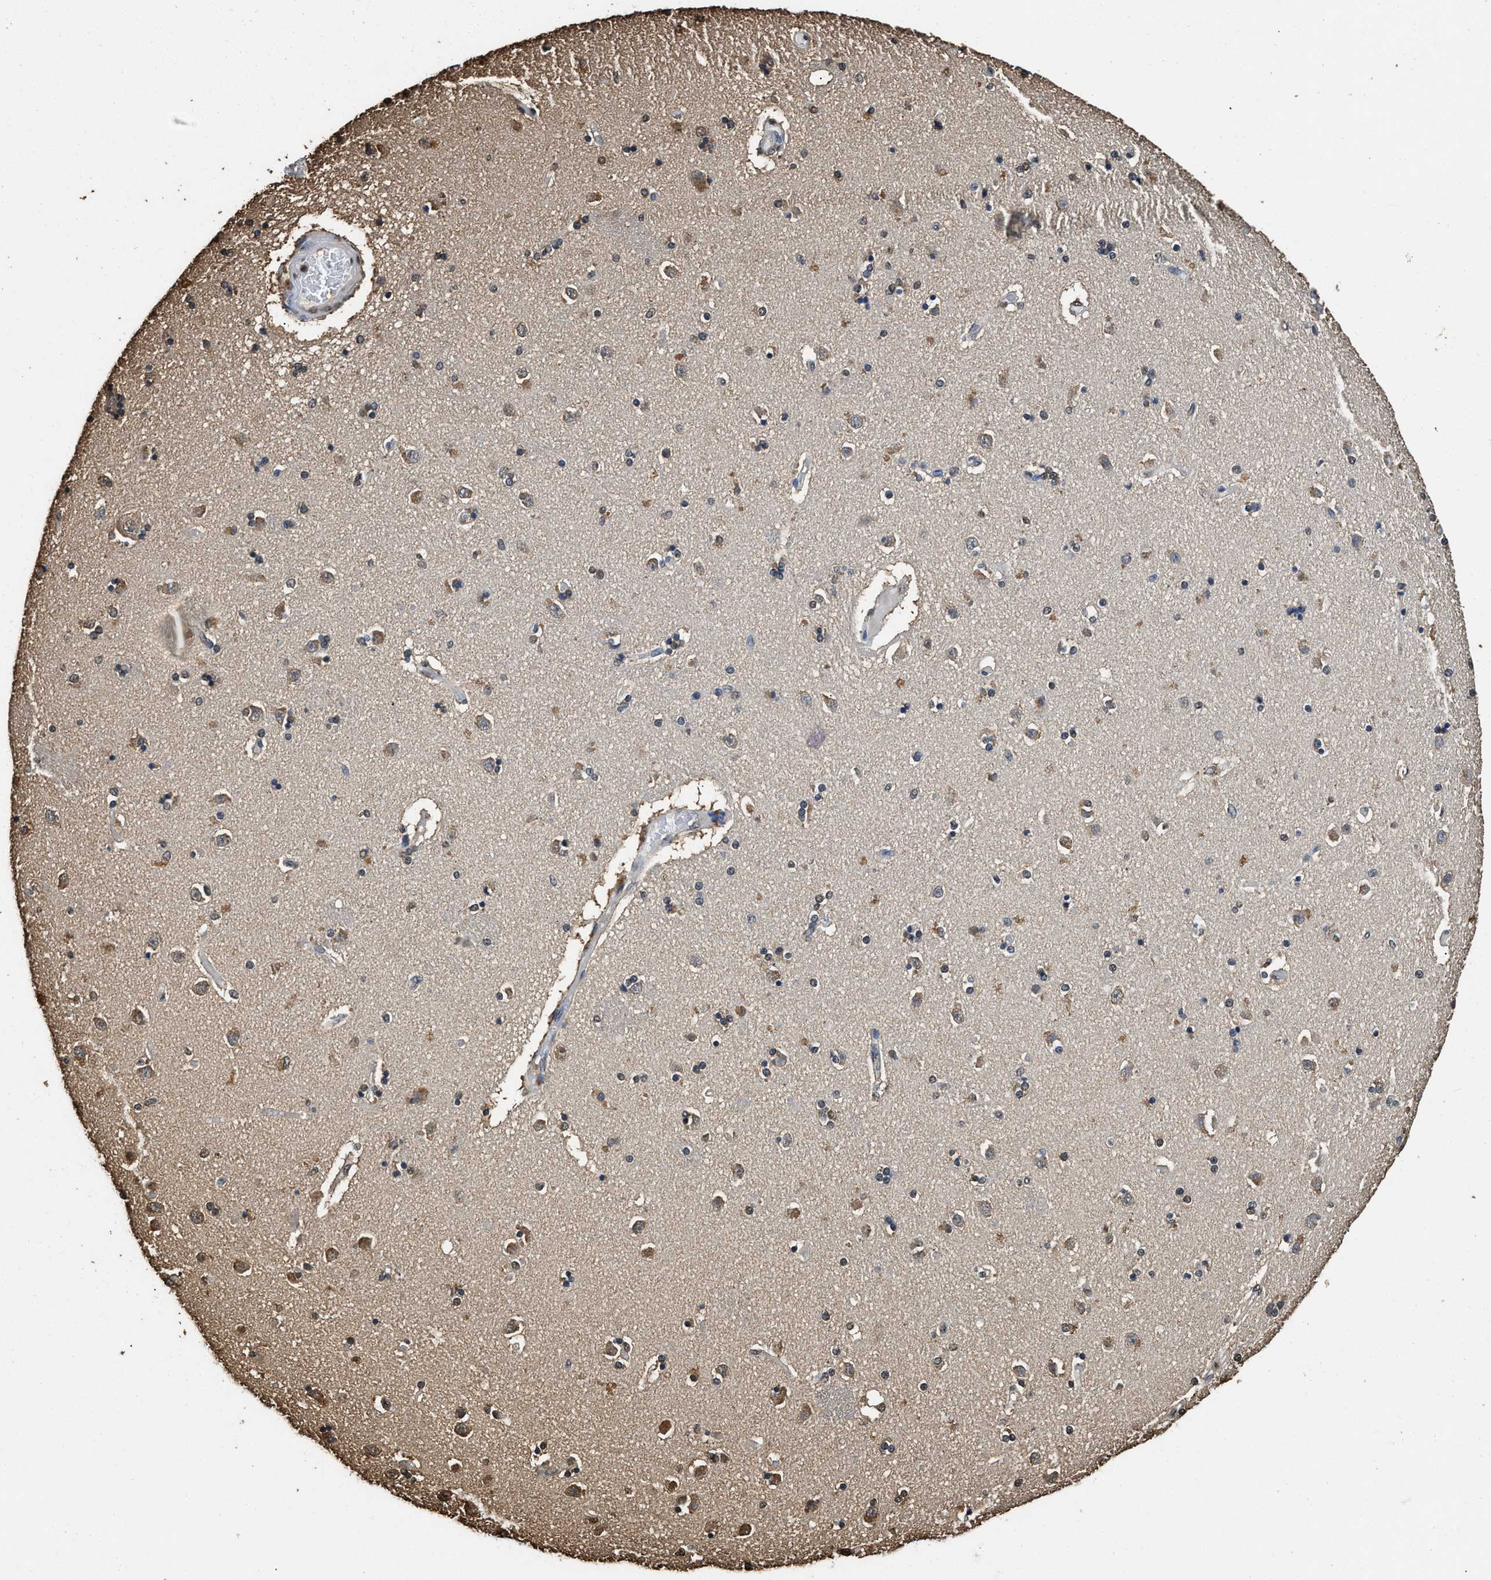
{"staining": {"intensity": "moderate", "quantity": "25%-75%", "location": "cytoplasmic/membranous,nuclear"}, "tissue": "caudate", "cell_type": "Glial cells", "image_type": "normal", "snomed": [{"axis": "morphology", "description": "Normal tissue, NOS"}, {"axis": "topography", "description": "Lateral ventricle wall"}], "caption": "Approximately 25%-75% of glial cells in normal human caudate exhibit moderate cytoplasmic/membranous,nuclear protein expression as visualized by brown immunohistochemical staining.", "gene": "GAPDH", "patient": {"sex": "female", "age": 54}}